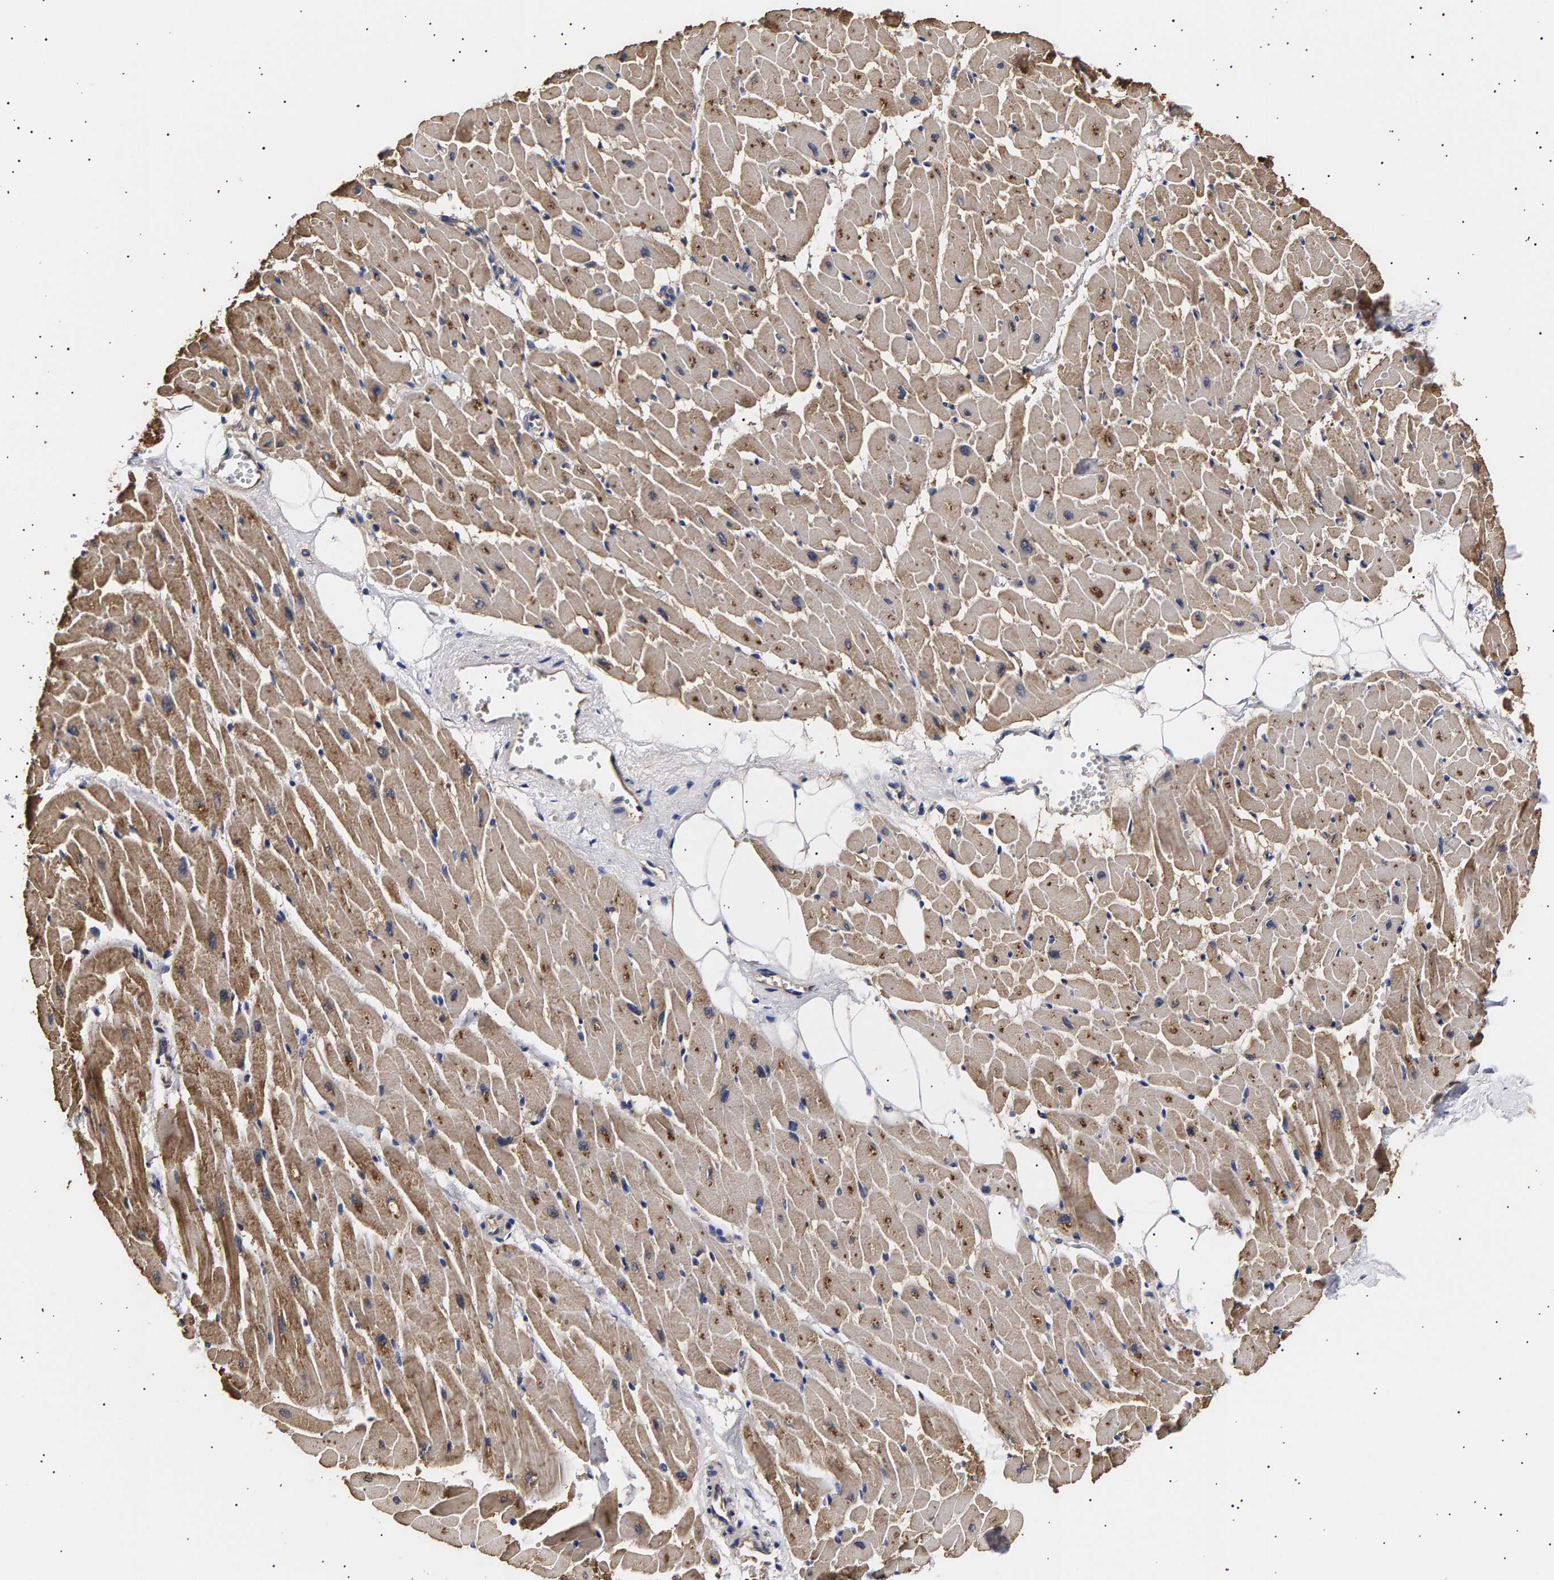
{"staining": {"intensity": "moderate", "quantity": ">75%", "location": "cytoplasmic/membranous"}, "tissue": "heart muscle", "cell_type": "Cardiomyocytes", "image_type": "normal", "snomed": [{"axis": "morphology", "description": "Normal tissue, NOS"}, {"axis": "topography", "description": "Heart"}], "caption": "IHC photomicrograph of normal heart muscle stained for a protein (brown), which shows medium levels of moderate cytoplasmic/membranous staining in approximately >75% of cardiomyocytes.", "gene": "ANKRD40", "patient": {"sex": "female", "age": 19}}